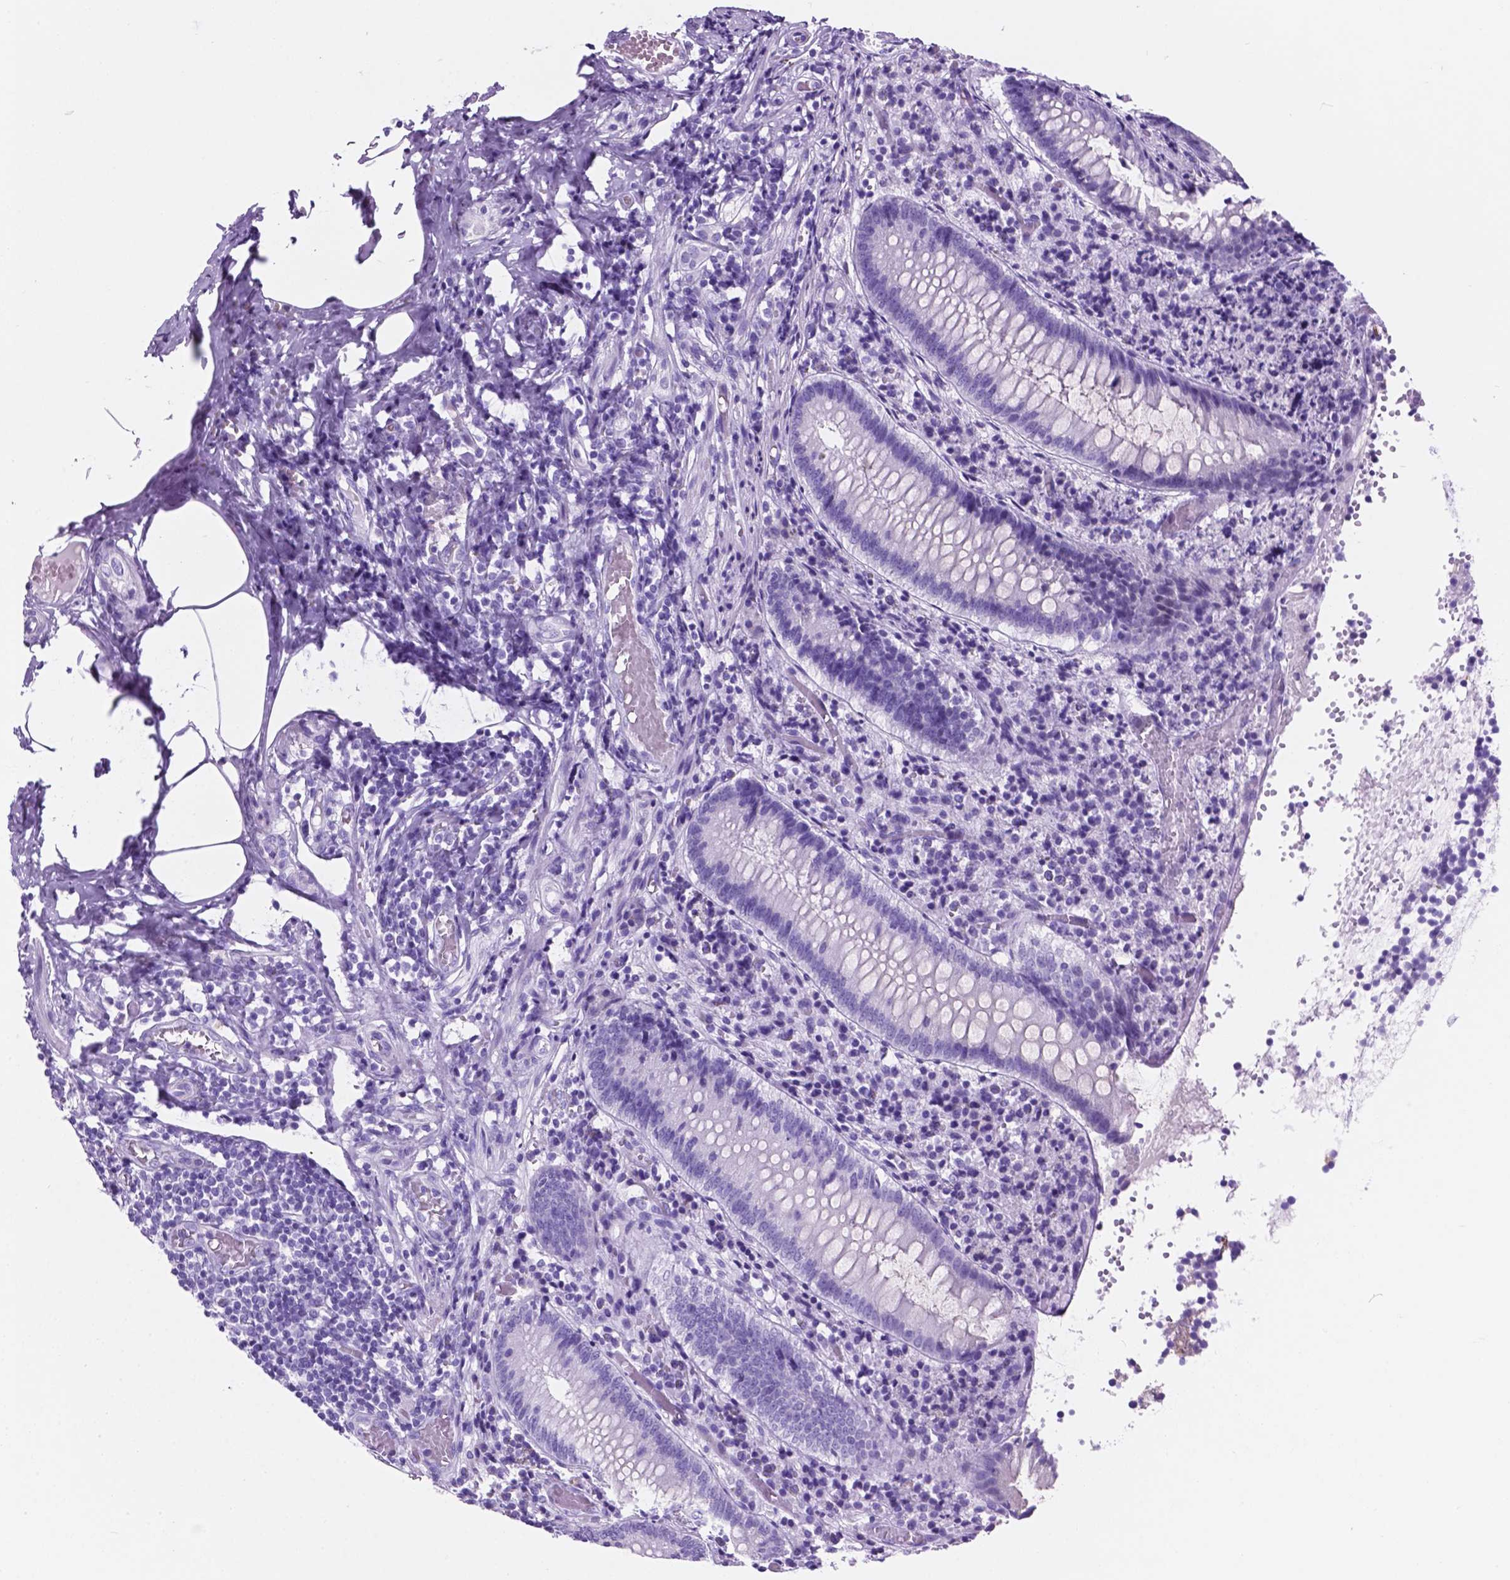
{"staining": {"intensity": "negative", "quantity": "none", "location": "none"}, "tissue": "appendix", "cell_type": "Glandular cells", "image_type": "normal", "snomed": [{"axis": "morphology", "description": "Normal tissue, NOS"}, {"axis": "topography", "description": "Appendix"}], "caption": "High magnification brightfield microscopy of benign appendix stained with DAB (brown) and counterstained with hematoxylin (blue): glandular cells show no significant positivity. (Brightfield microscopy of DAB (3,3'-diaminobenzidine) immunohistochemistry (IHC) at high magnification).", "gene": "C17orf107", "patient": {"sex": "female", "age": 32}}